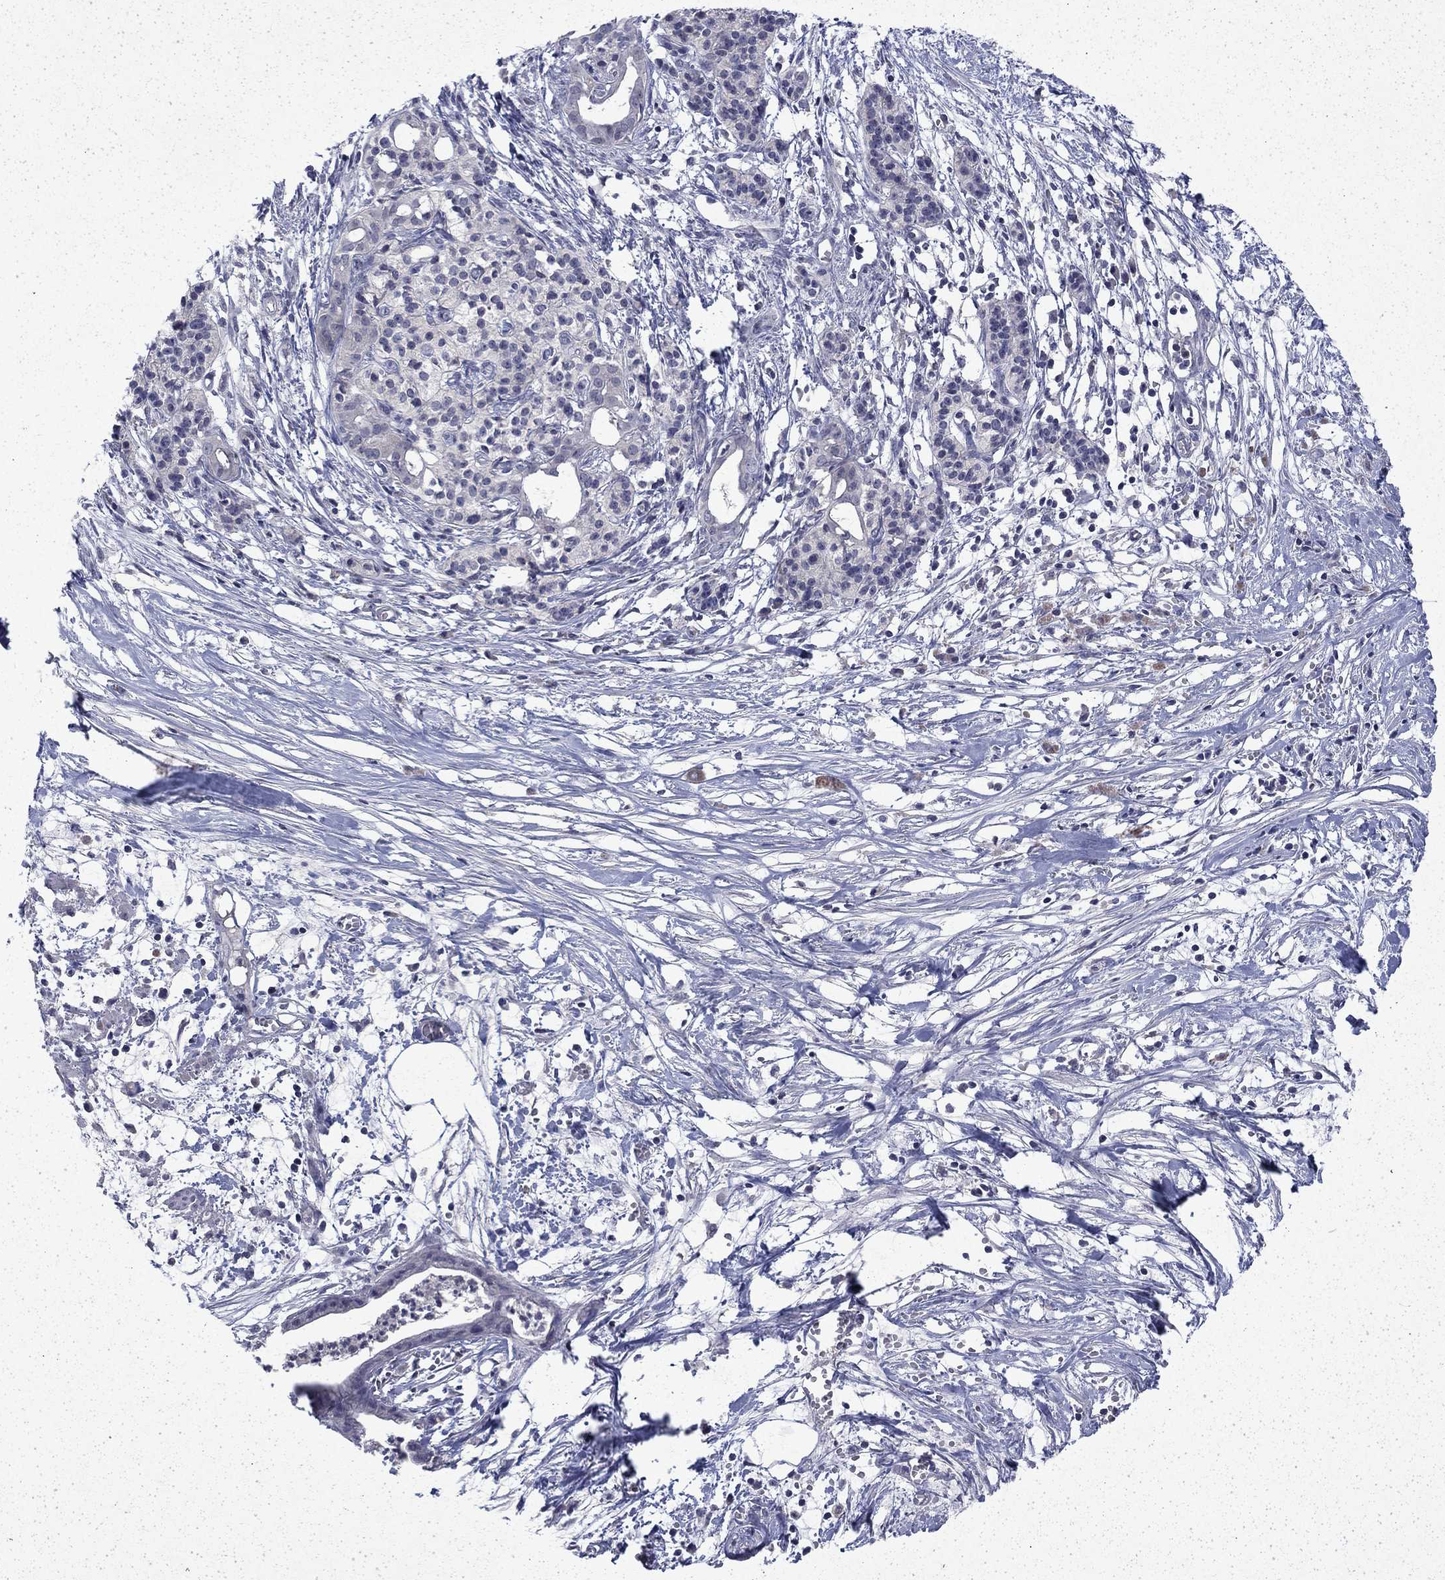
{"staining": {"intensity": "negative", "quantity": "none", "location": "none"}, "tissue": "pancreatic cancer", "cell_type": "Tumor cells", "image_type": "cancer", "snomed": [{"axis": "morphology", "description": "Normal tissue, NOS"}, {"axis": "morphology", "description": "Adenocarcinoma, NOS"}, {"axis": "topography", "description": "Pancreas"}], "caption": "Pancreatic adenocarcinoma stained for a protein using immunohistochemistry (IHC) demonstrates no positivity tumor cells.", "gene": "CHAT", "patient": {"sex": "female", "age": 58}}